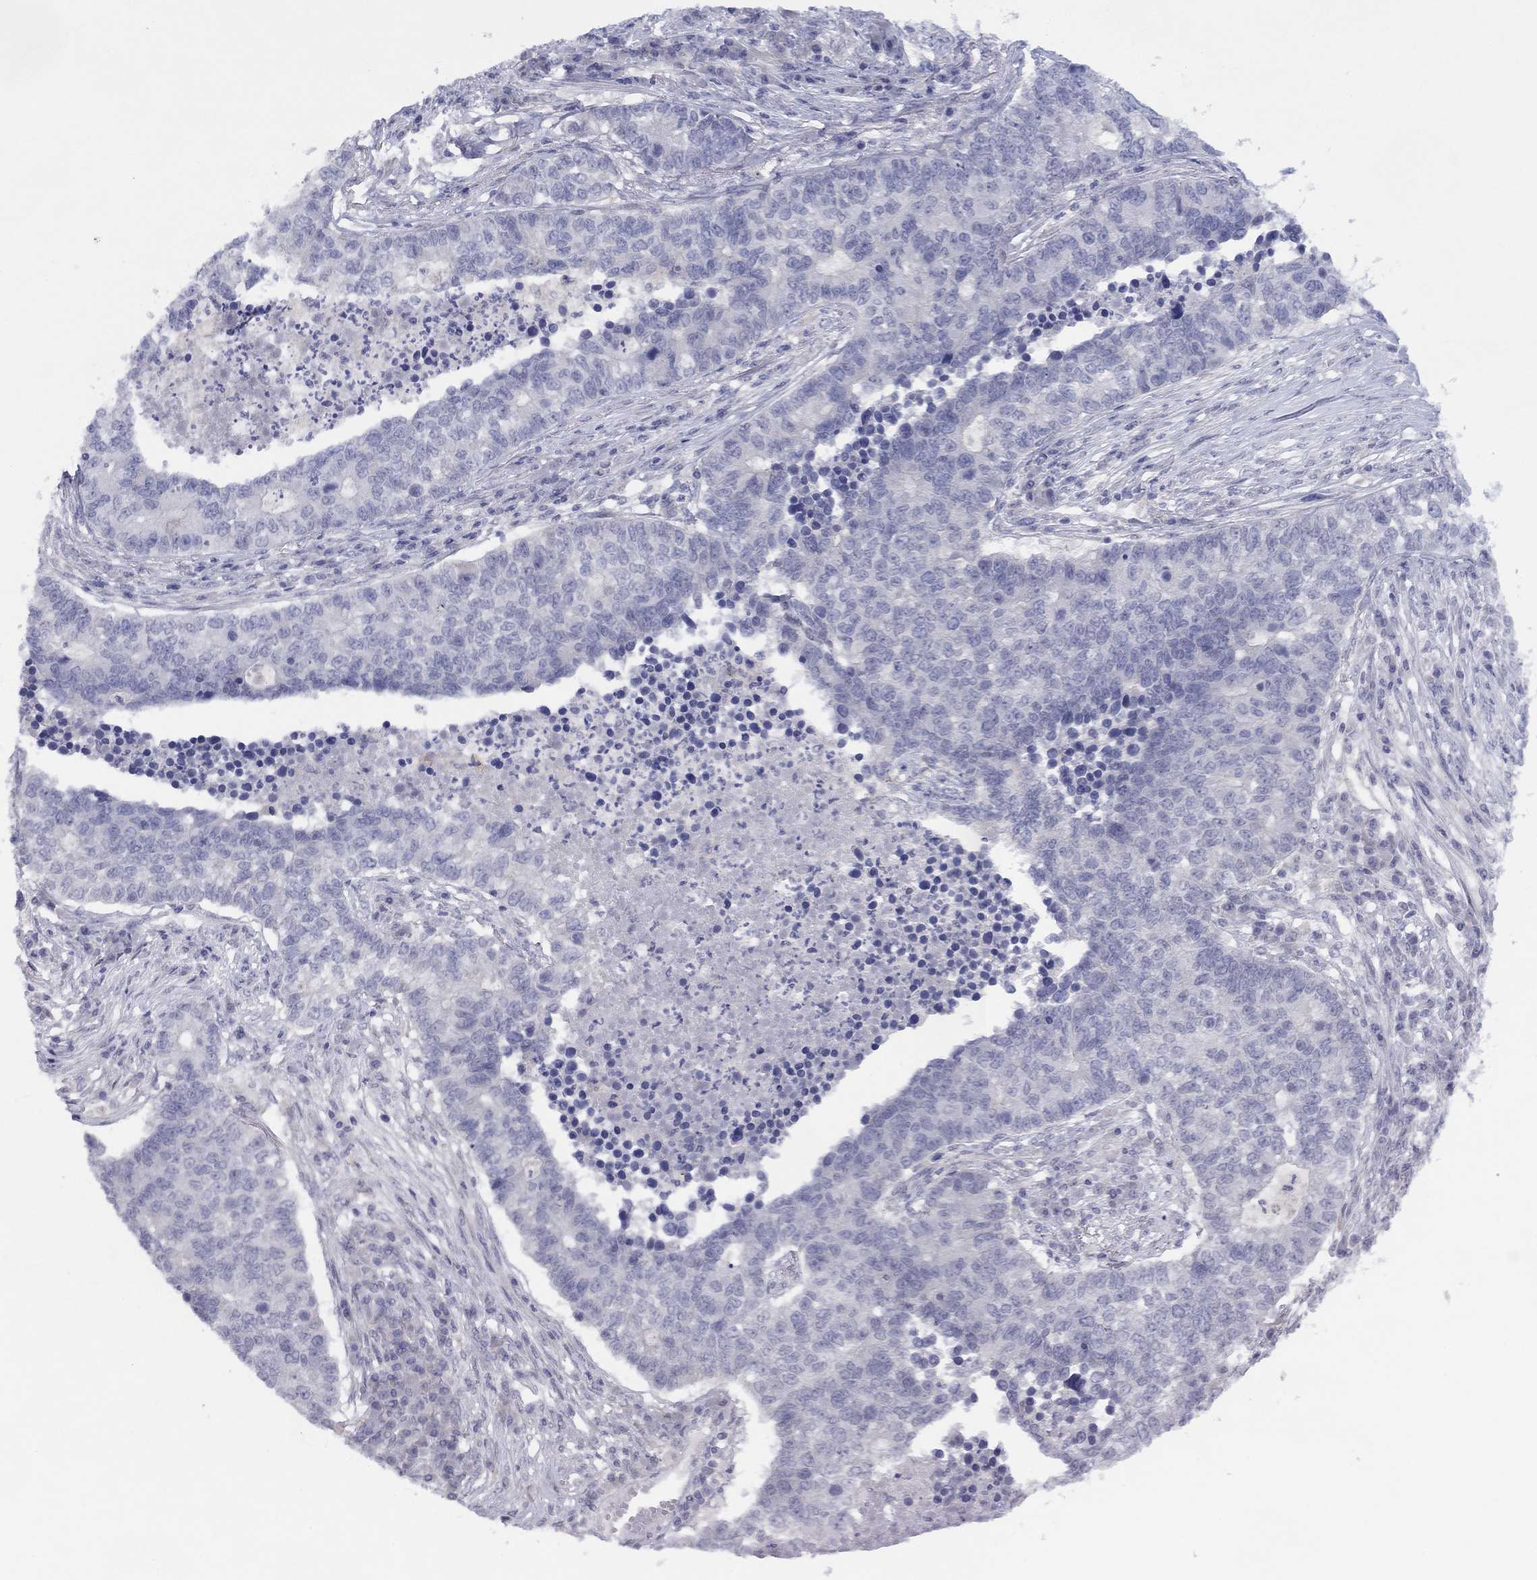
{"staining": {"intensity": "negative", "quantity": "none", "location": "none"}, "tissue": "lung cancer", "cell_type": "Tumor cells", "image_type": "cancer", "snomed": [{"axis": "morphology", "description": "Adenocarcinoma, NOS"}, {"axis": "topography", "description": "Lung"}], "caption": "A histopathology image of lung adenocarcinoma stained for a protein shows no brown staining in tumor cells.", "gene": "CYP2B6", "patient": {"sex": "male", "age": 57}}